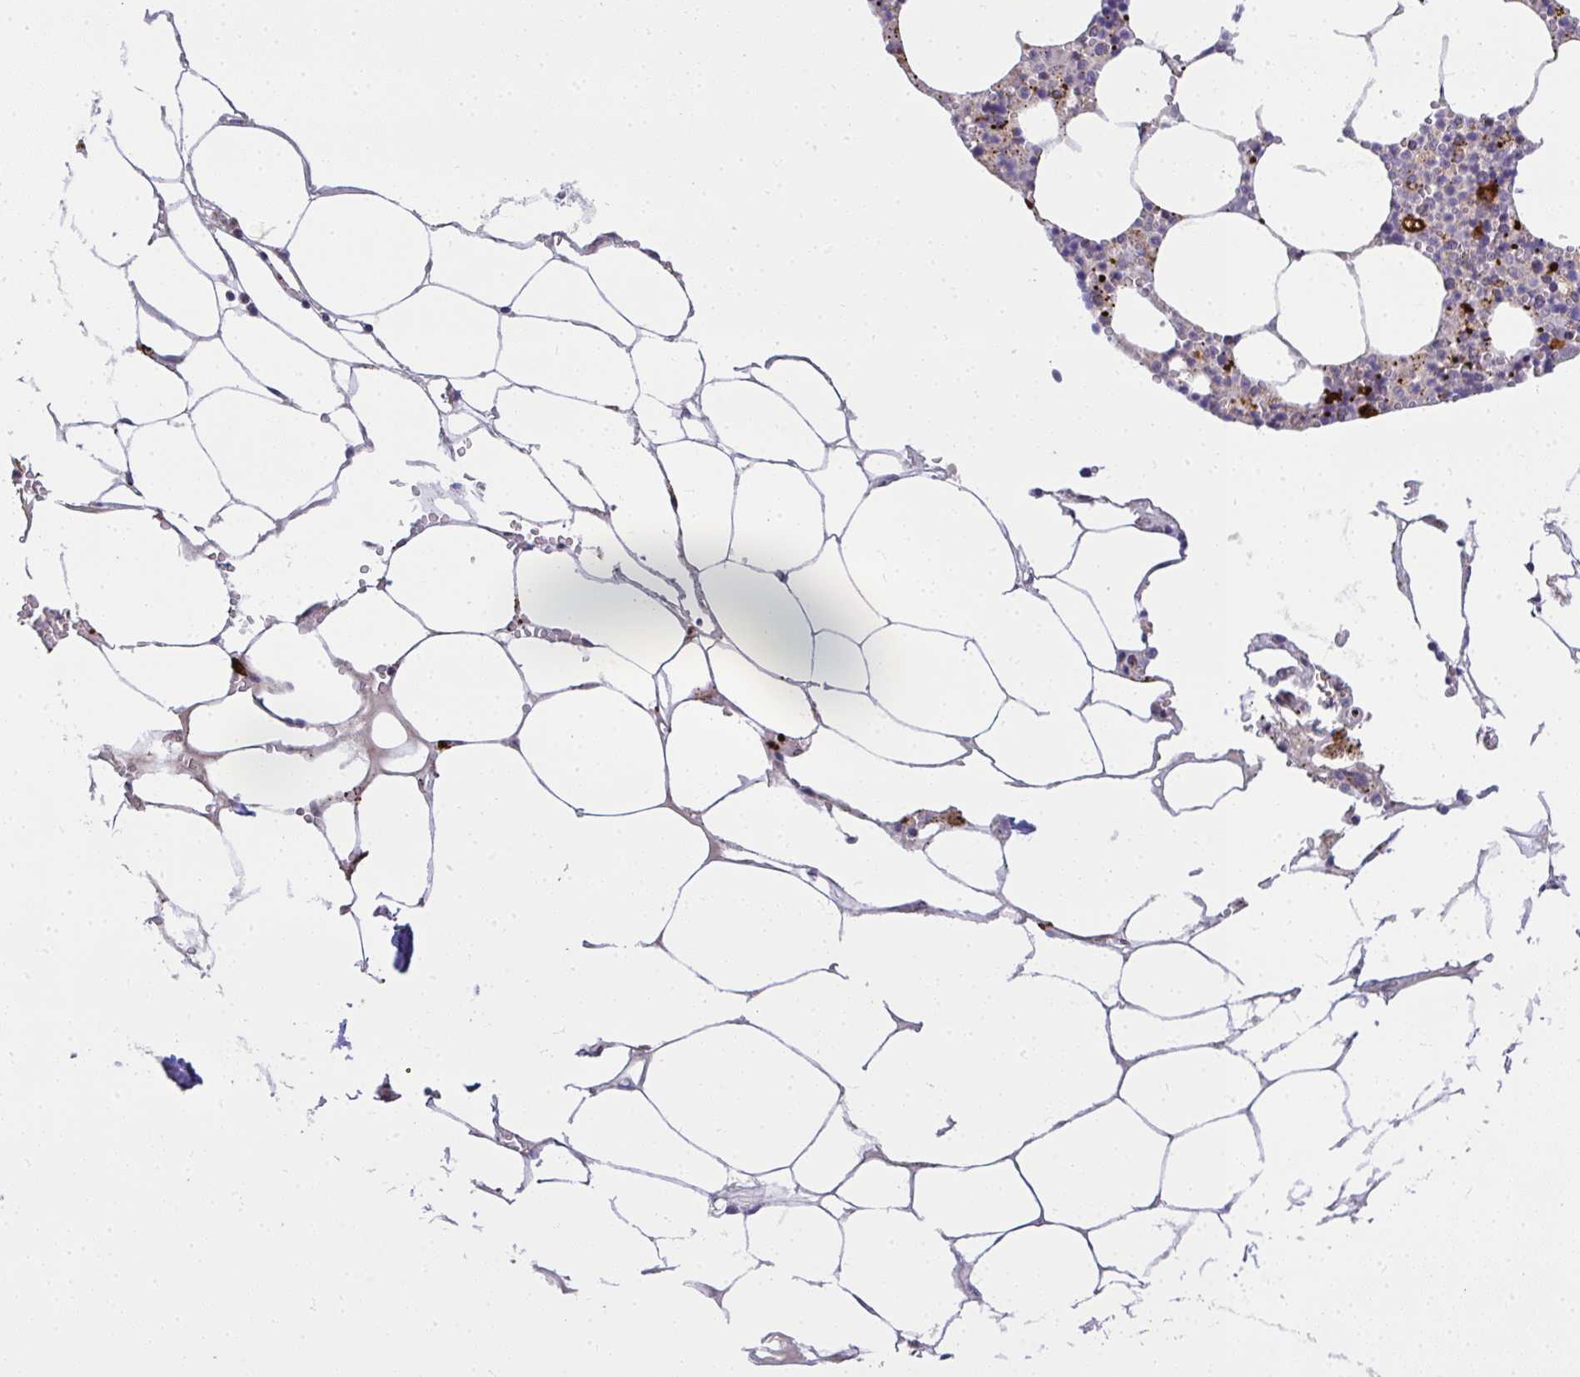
{"staining": {"intensity": "strong", "quantity": "<25%", "location": "cytoplasmic/membranous"}, "tissue": "bone marrow", "cell_type": "Hematopoietic cells", "image_type": "normal", "snomed": [{"axis": "morphology", "description": "Normal tissue, NOS"}, {"axis": "topography", "description": "Bone marrow"}], "caption": "Immunohistochemical staining of normal human bone marrow exhibits <25% levels of strong cytoplasmic/membranous protein staining in about <25% of hematopoietic cells.", "gene": "SRRM4", "patient": {"sex": "male", "age": 54}}